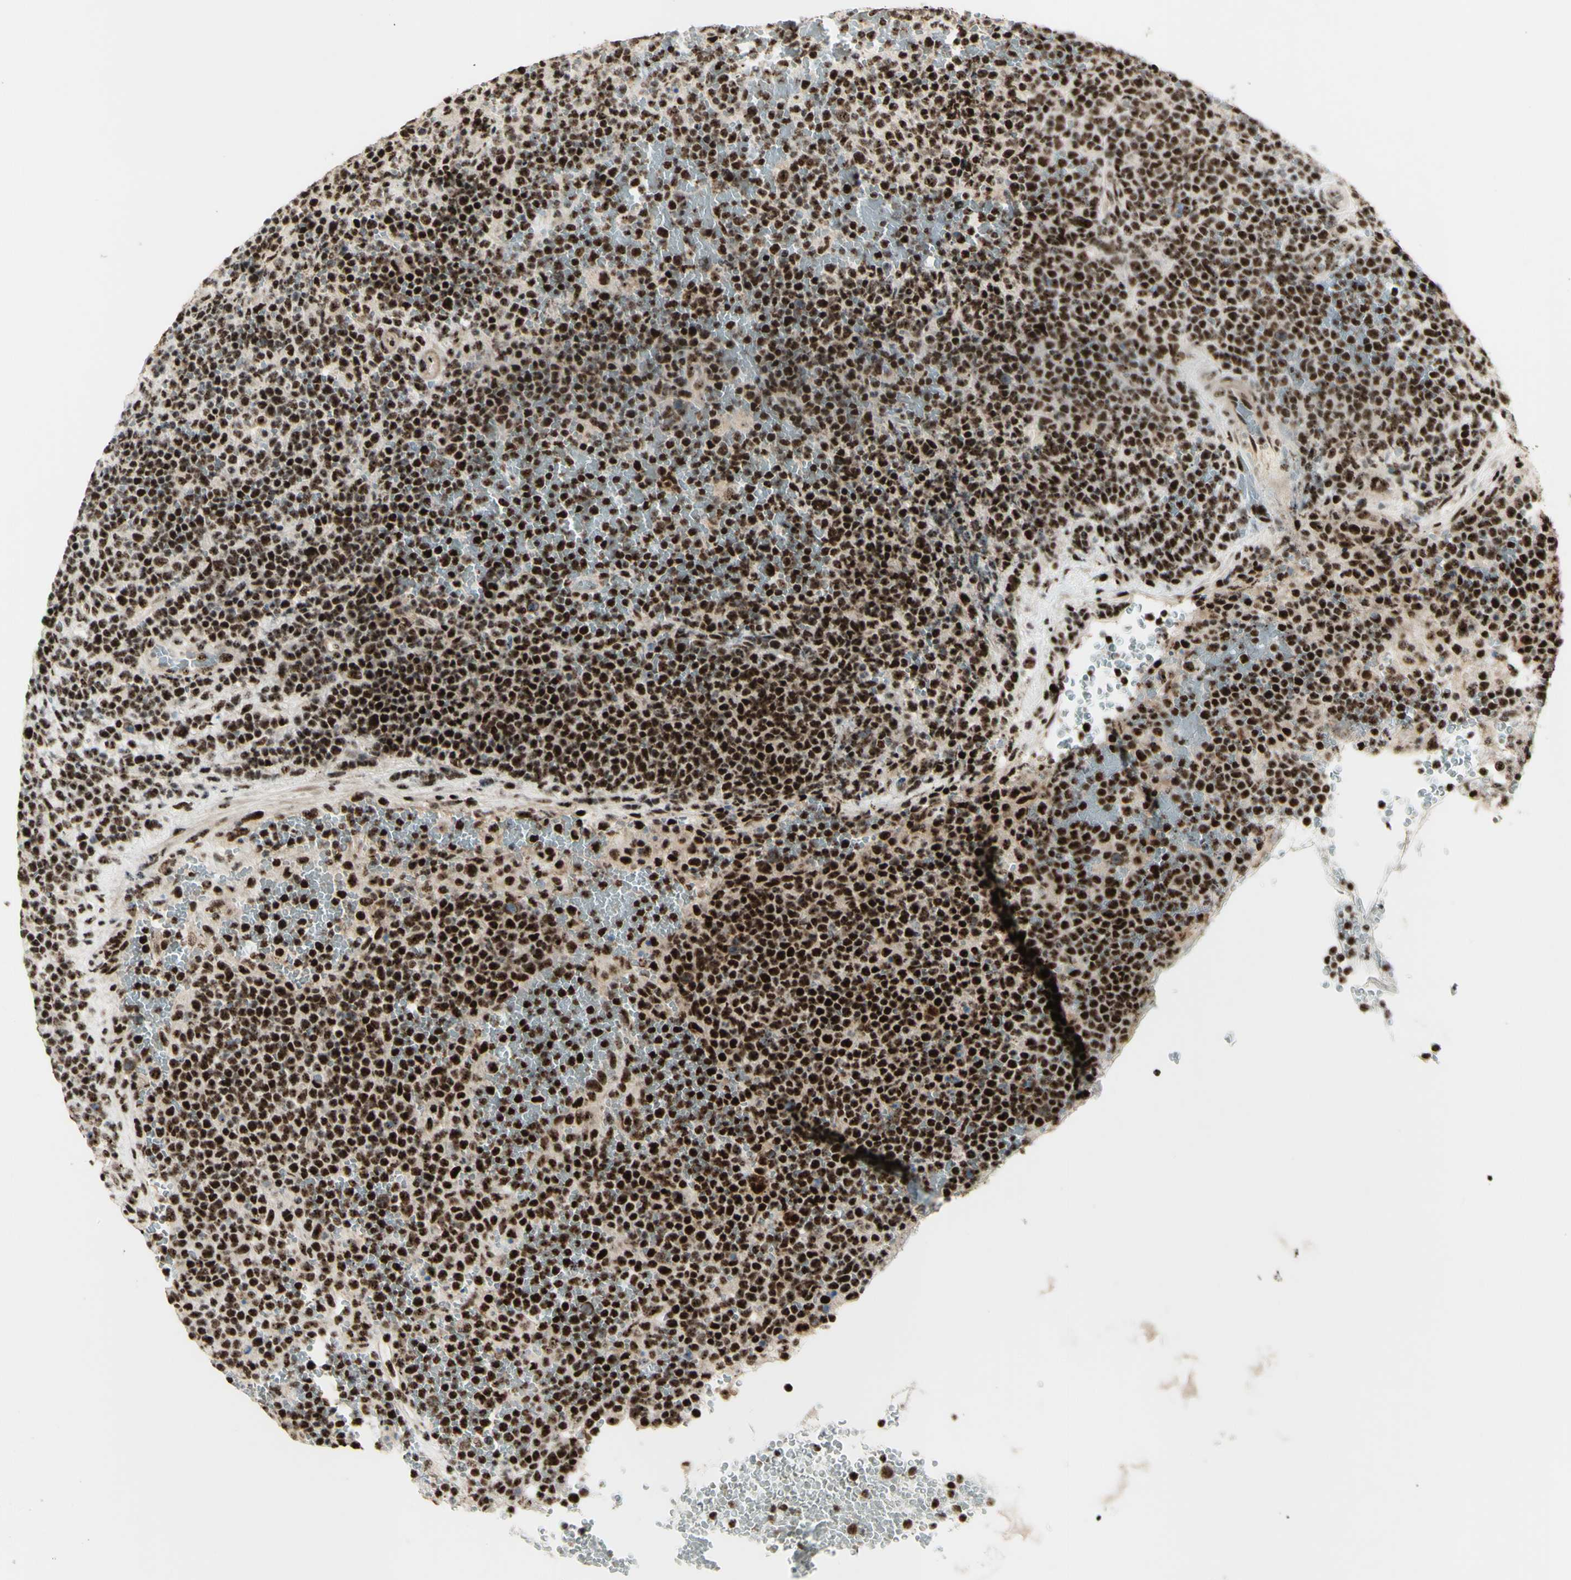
{"staining": {"intensity": "strong", "quantity": ">75%", "location": "nuclear"}, "tissue": "lymphoma", "cell_type": "Tumor cells", "image_type": "cancer", "snomed": [{"axis": "morphology", "description": "Malignant lymphoma, non-Hodgkin's type, High grade"}, {"axis": "topography", "description": "Lymph node"}], "caption": "IHC histopathology image of lymphoma stained for a protein (brown), which reveals high levels of strong nuclear staining in about >75% of tumor cells.", "gene": "DHX9", "patient": {"sex": "male", "age": 61}}